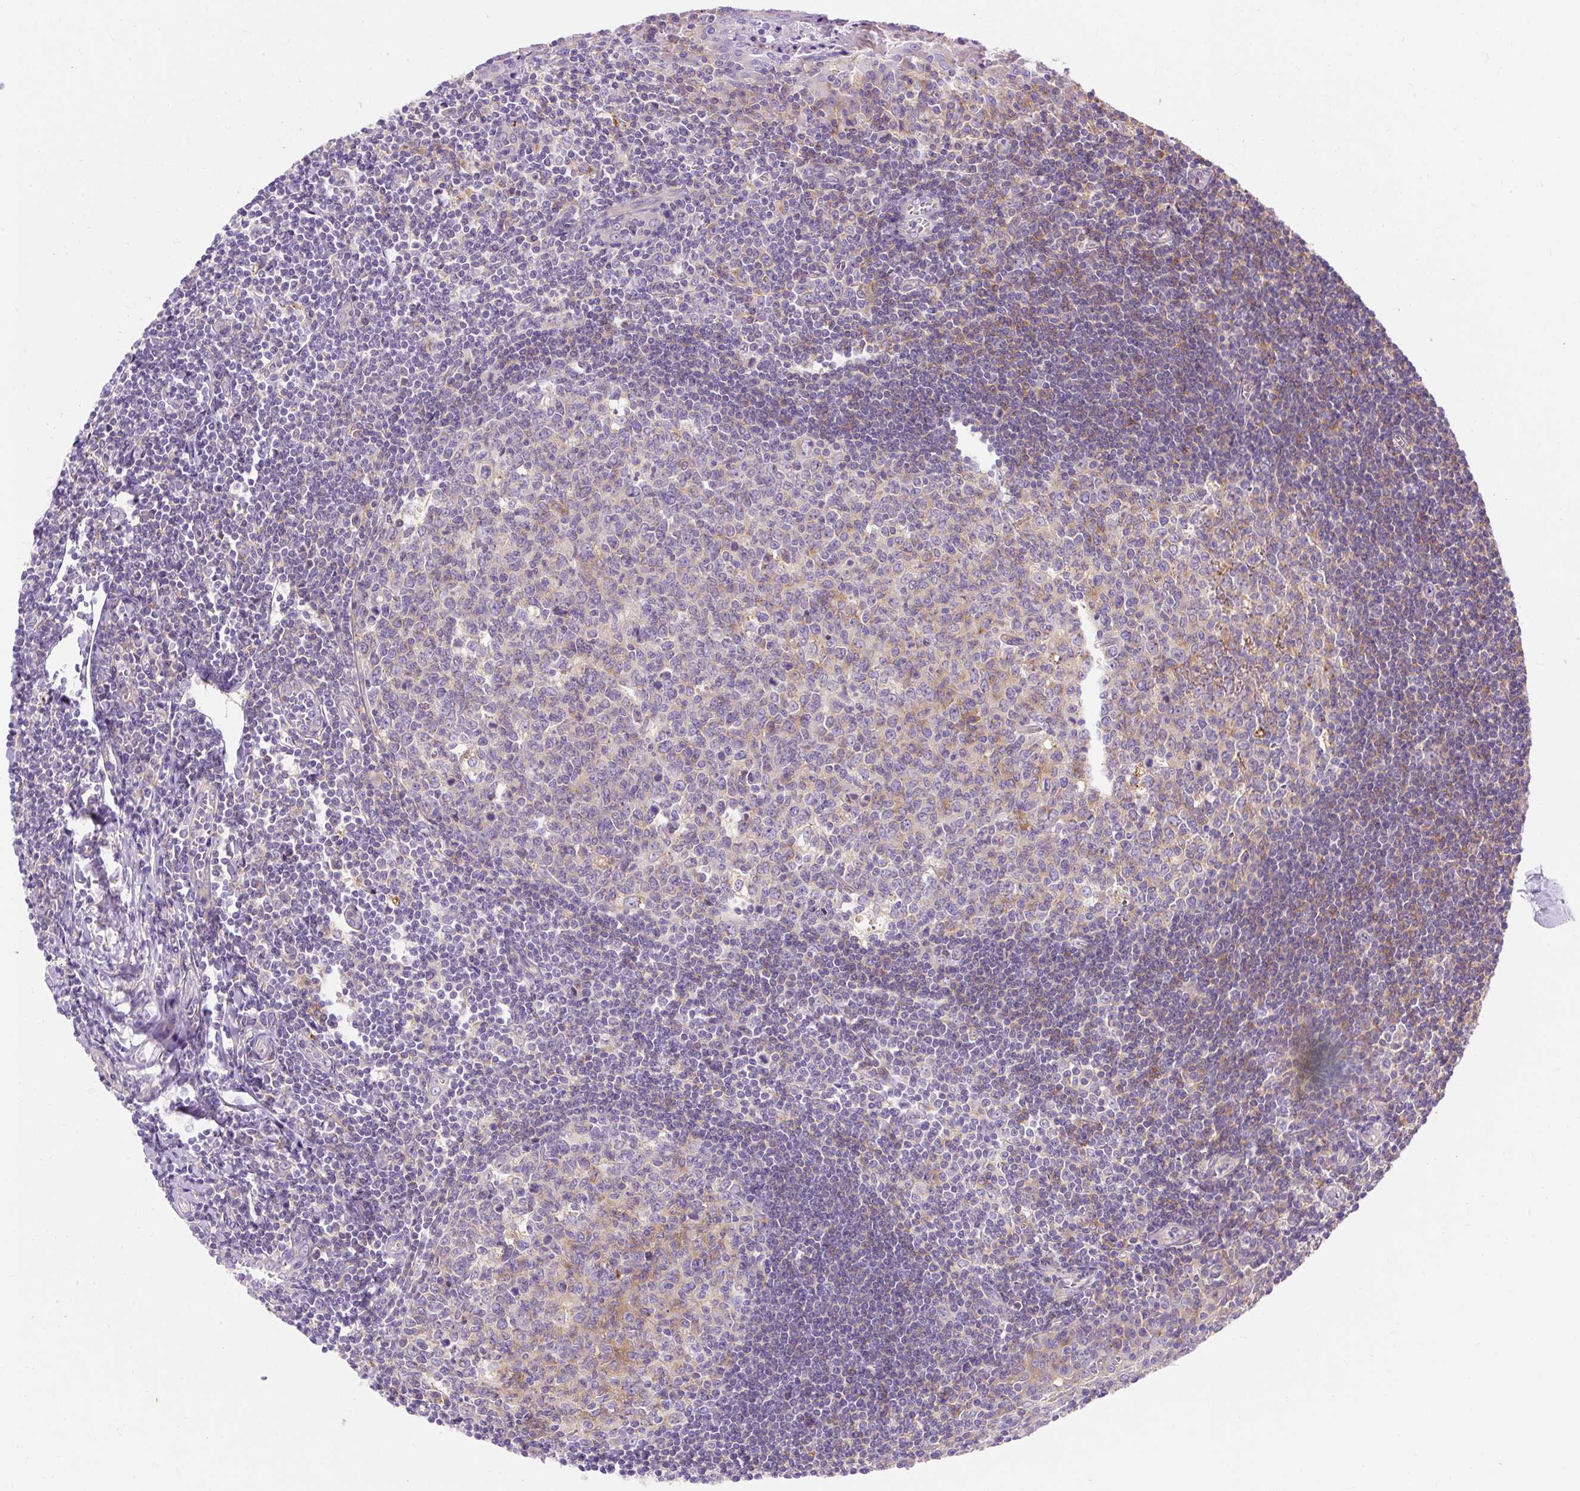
{"staining": {"intensity": "moderate", "quantity": "<25%", "location": "cytoplasmic/membranous"}, "tissue": "tonsil", "cell_type": "Germinal center cells", "image_type": "normal", "snomed": [{"axis": "morphology", "description": "Normal tissue, NOS"}, {"axis": "topography", "description": "Tonsil"}], "caption": "An image showing moderate cytoplasmic/membranous staining in approximately <25% of germinal center cells in normal tonsil, as visualized by brown immunohistochemical staining.", "gene": "OR4K15", "patient": {"sex": "male", "age": 27}}